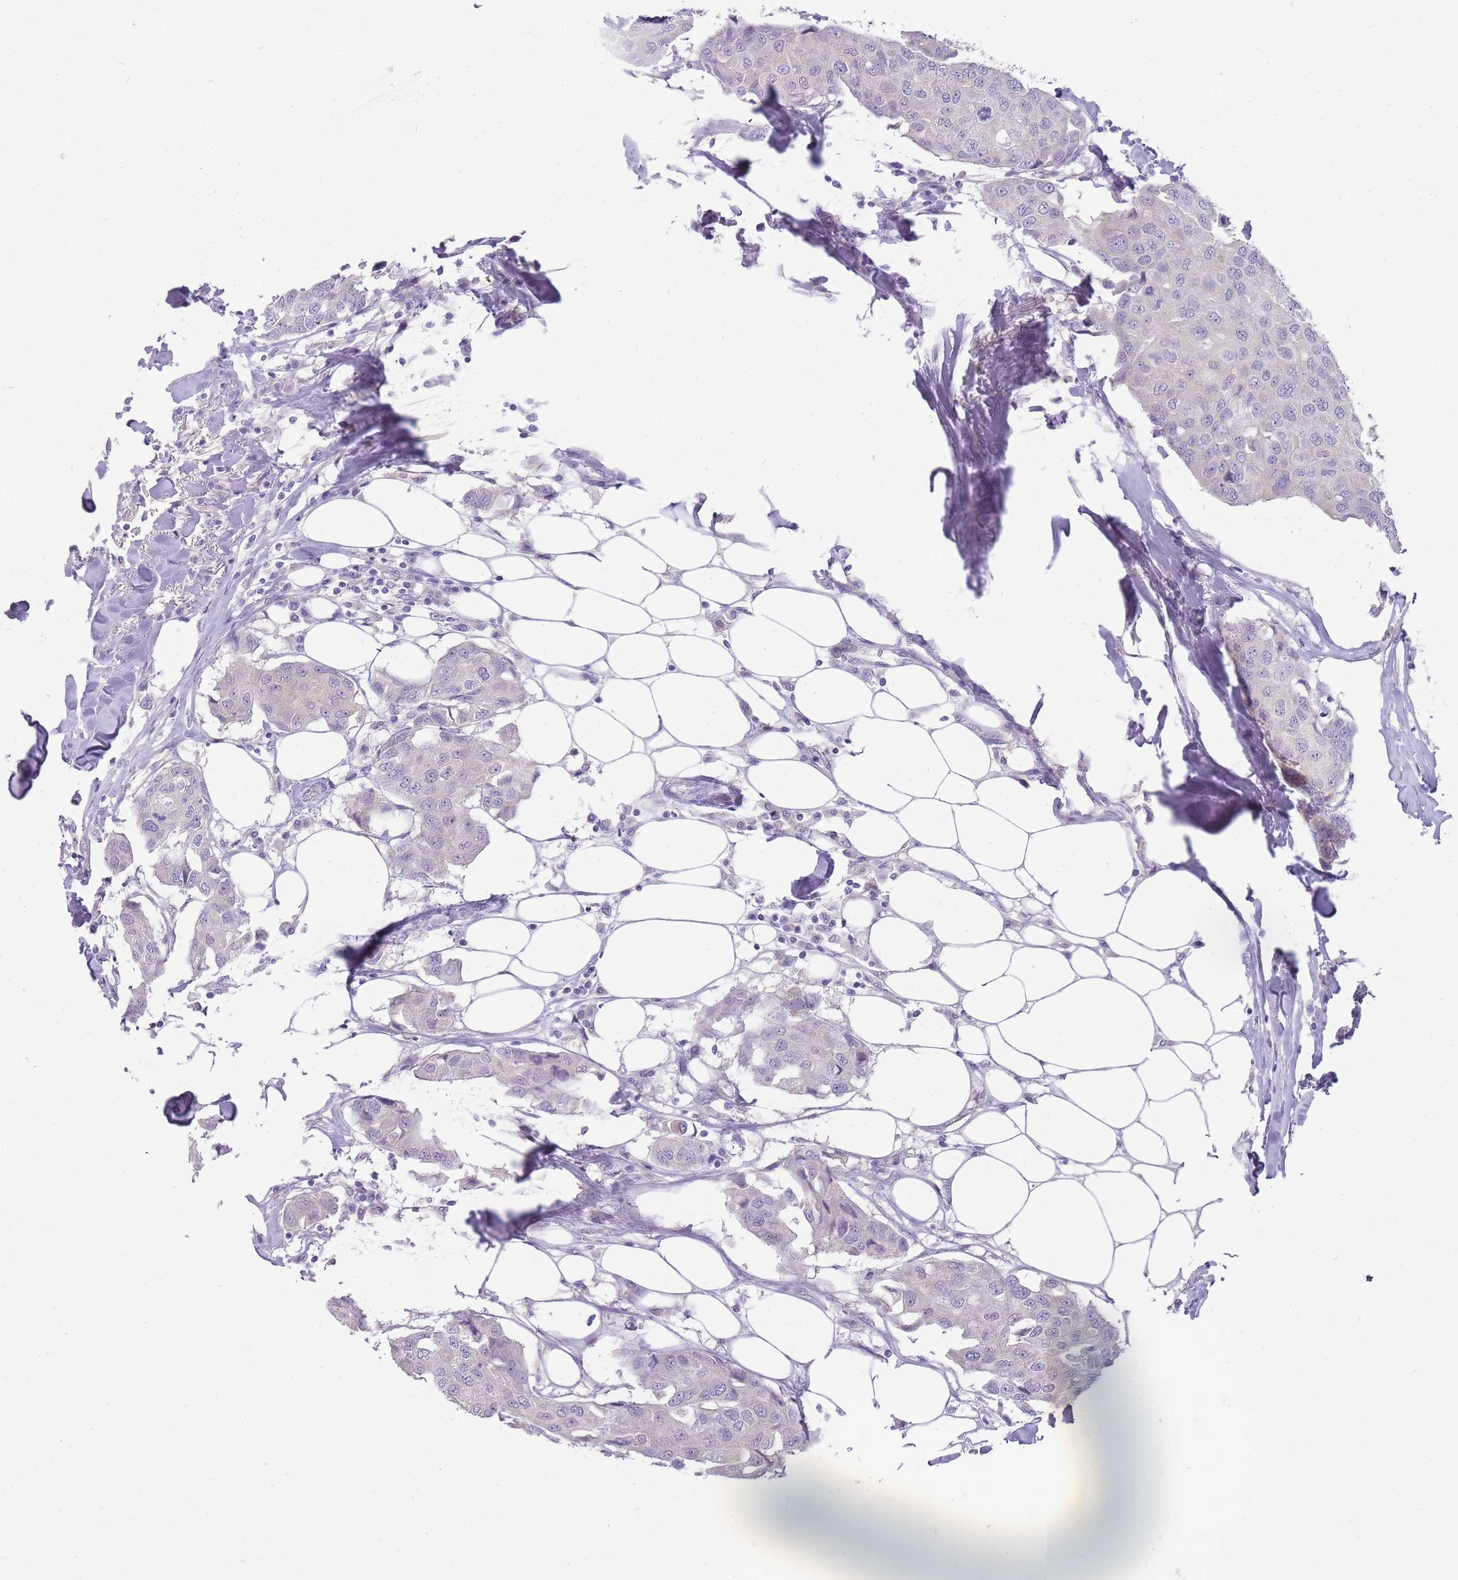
{"staining": {"intensity": "negative", "quantity": "none", "location": "none"}, "tissue": "breast cancer", "cell_type": "Tumor cells", "image_type": "cancer", "snomed": [{"axis": "morphology", "description": "Duct carcinoma"}, {"axis": "topography", "description": "Breast"}], "caption": "IHC histopathology image of breast cancer (intraductal carcinoma) stained for a protein (brown), which shows no staining in tumor cells.", "gene": "ERICH4", "patient": {"sex": "female", "age": 80}}